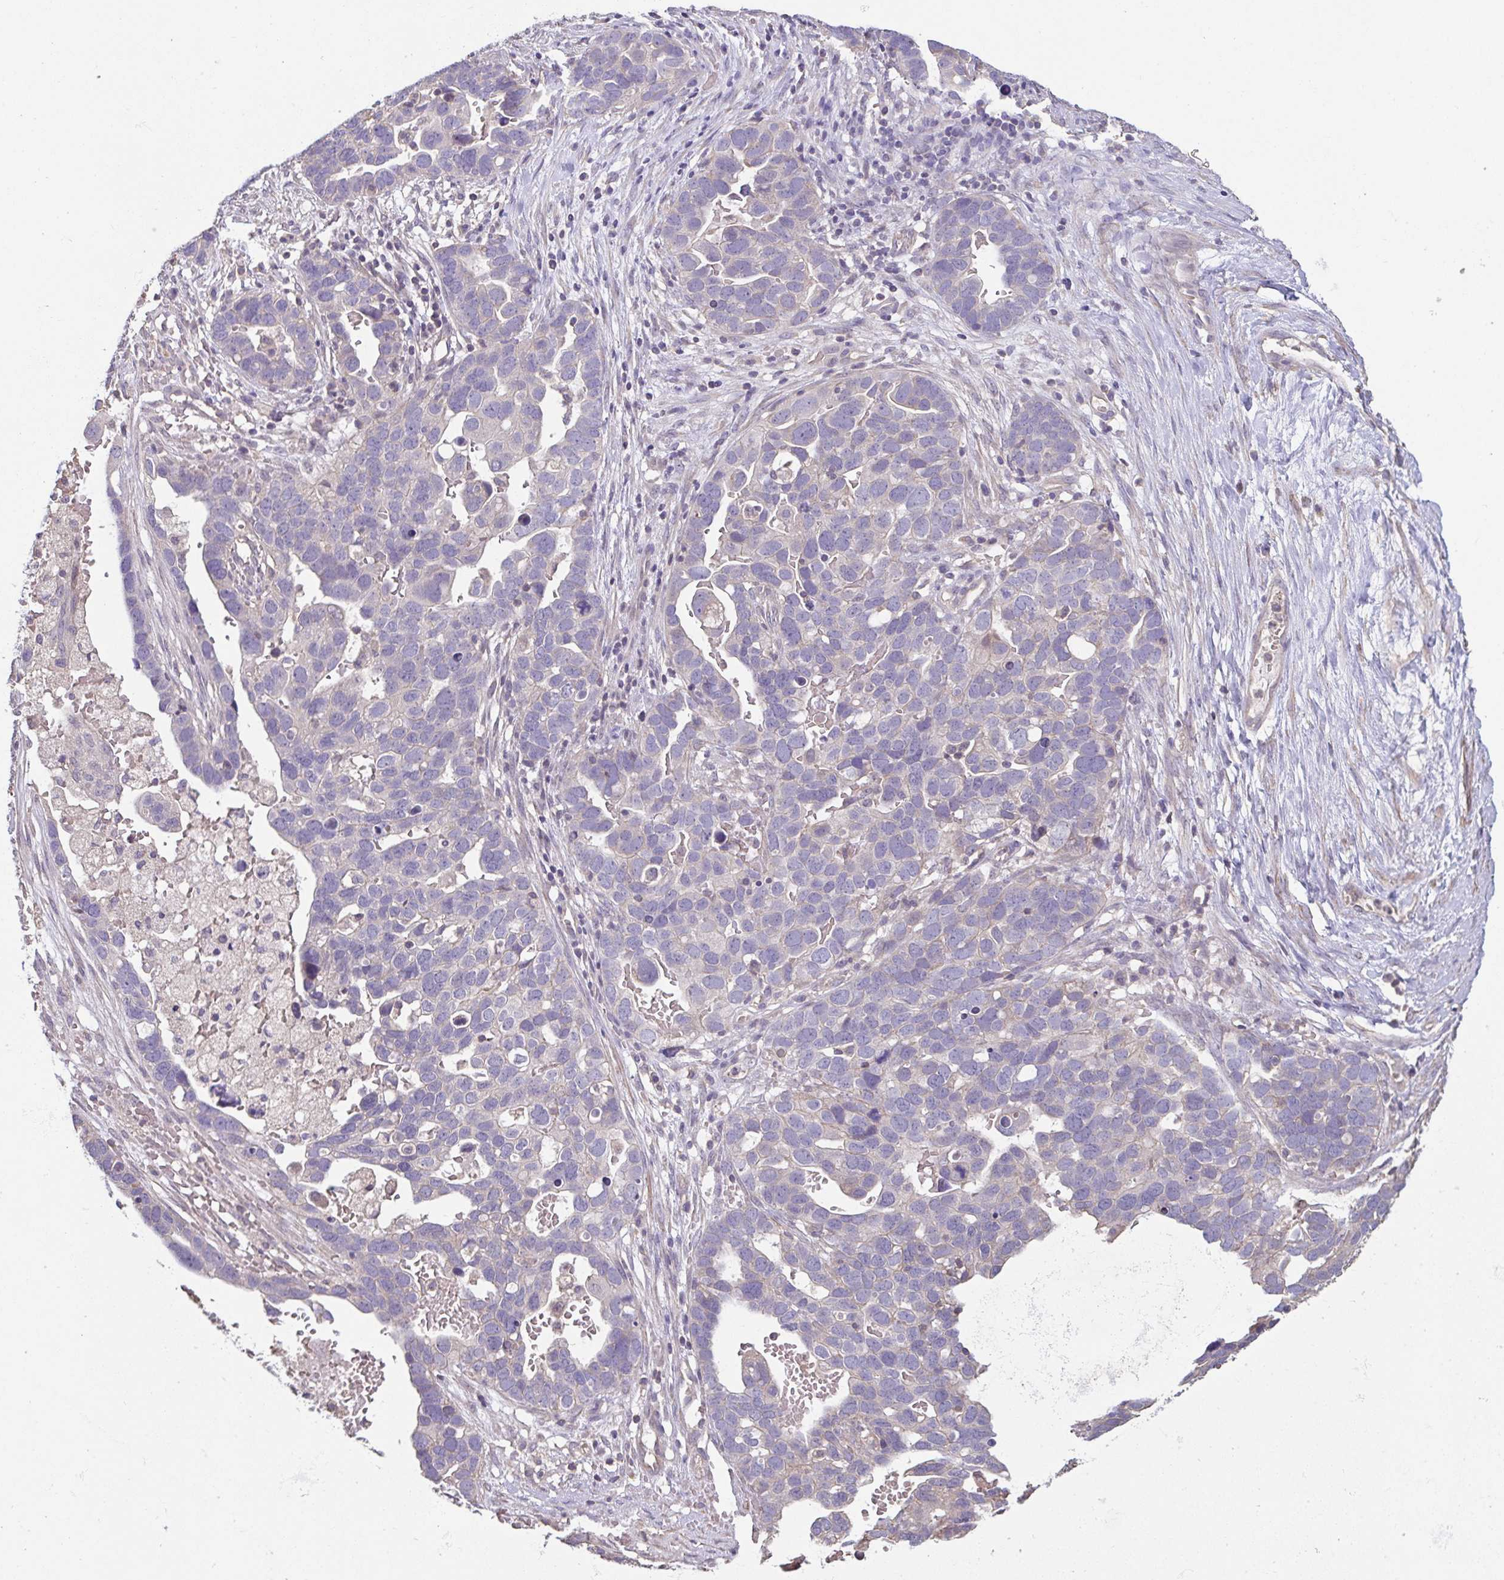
{"staining": {"intensity": "negative", "quantity": "none", "location": "none"}, "tissue": "ovarian cancer", "cell_type": "Tumor cells", "image_type": "cancer", "snomed": [{"axis": "morphology", "description": "Cystadenocarcinoma, serous, NOS"}, {"axis": "topography", "description": "Ovary"}], "caption": "This is a micrograph of IHC staining of ovarian serous cystadenocarcinoma, which shows no expression in tumor cells. (DAB (3,3'-diaminobenzidine) IHC, high magnification).", "gene": "ACTRT2", "patient": {"sex": "female", "age": 54}}